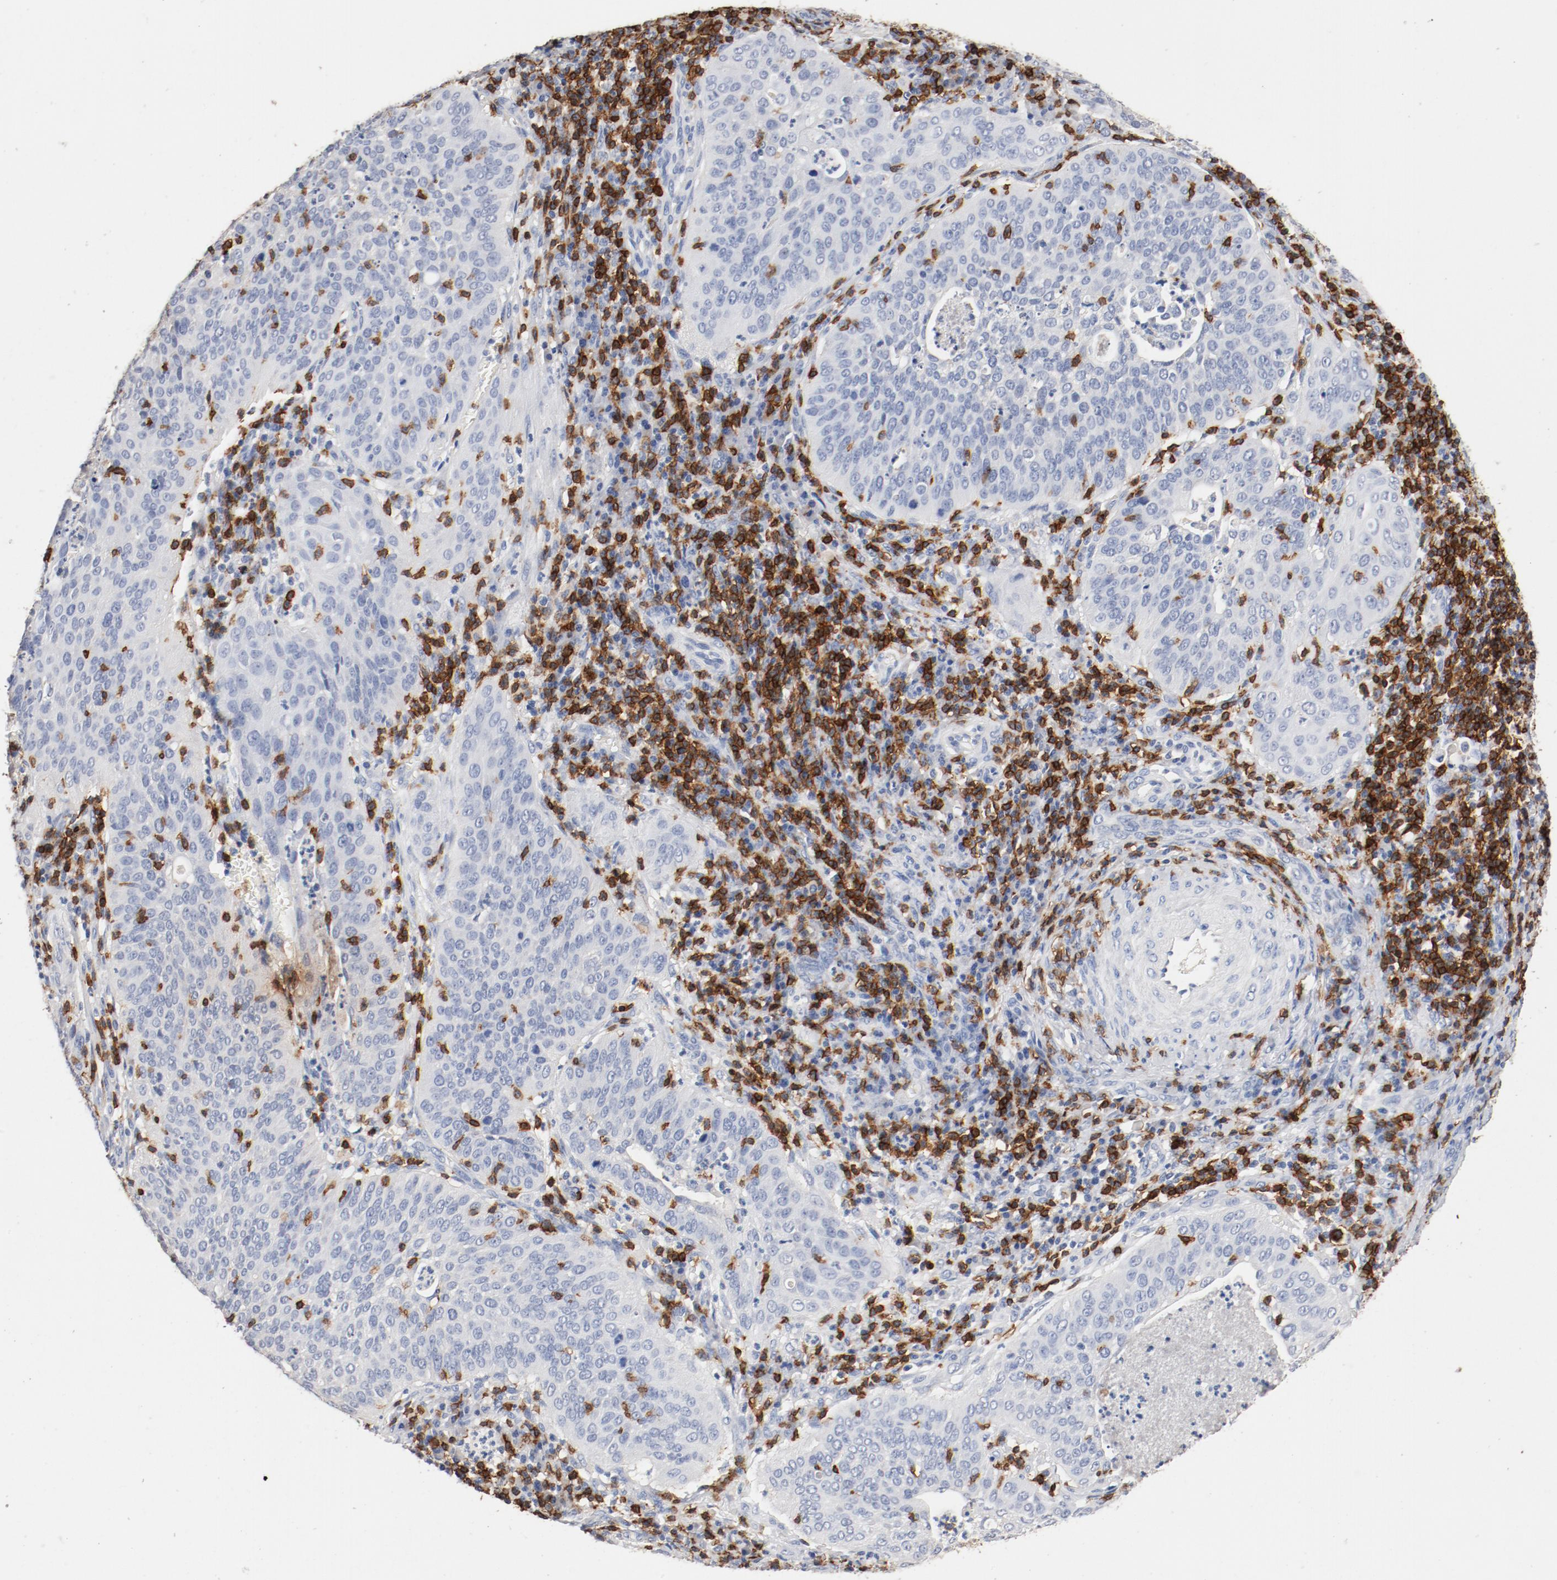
{"staining": {"intensity": "negative", "quantity": "none", "location": "none"}, "tissue": "cervical cancer", "cell_type": "Tumor cells", "image_type": "cancer", "snomed": [{"axis": "morphology", "description": "Squamous cell carcinoma, NOS"}, {"axis": "topography", "description": "Cervix"}], "caption": "Image shows no significant protein expression in tumor cells of cervical cancer.", "gene": "CD247", "patient": {"sex": "female", "age": 39}}